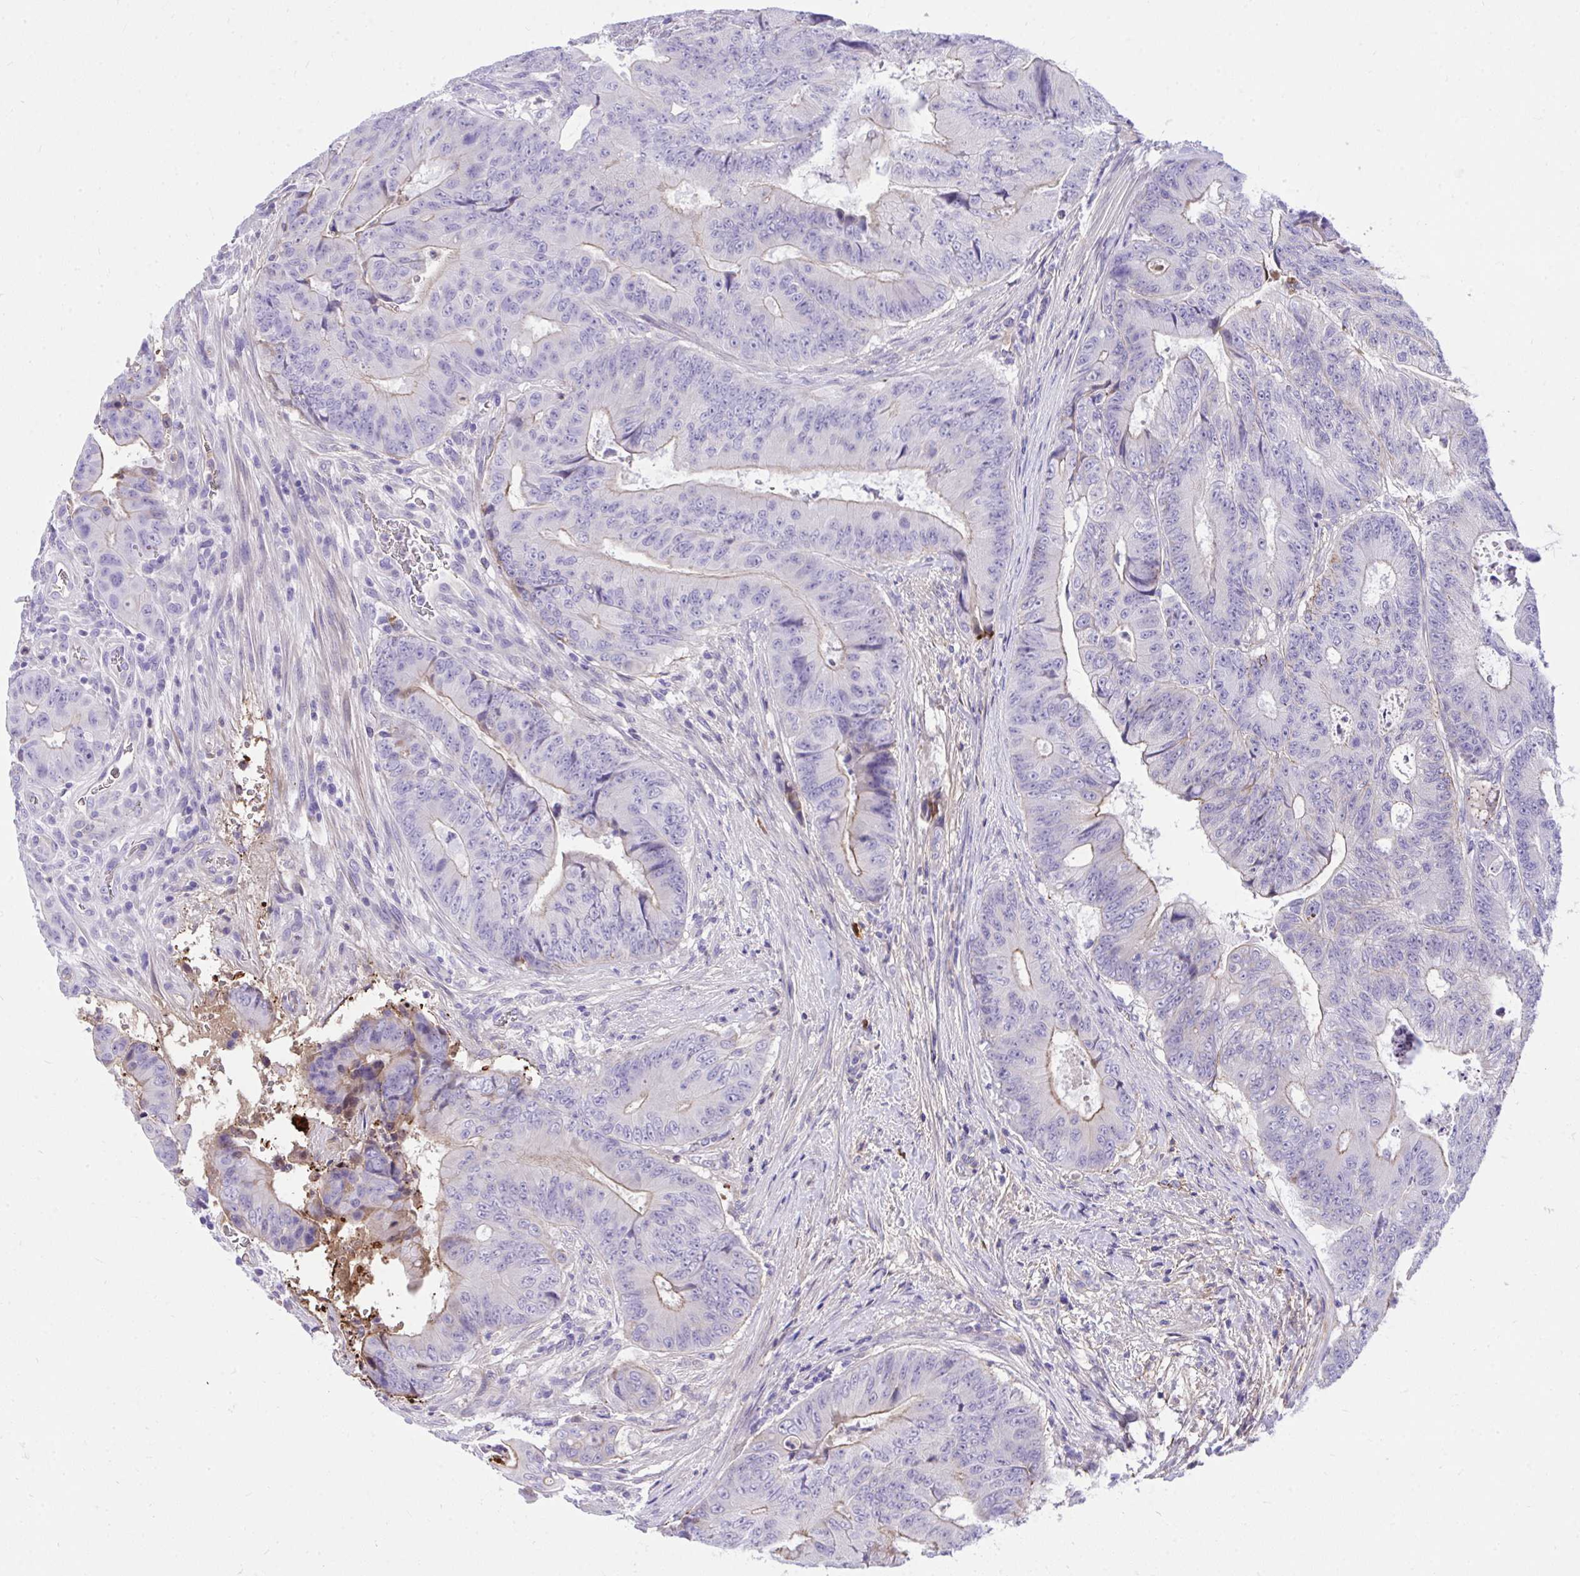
{"staining": {"intensity": "negative", "quantity": "none", "location": "none"}, "tissue": "colorectal cancer", "cell_type": "Tumor cells", "image_type": "cancer", "snomed": [{"axis": "morphology", "description": "Adenocarcinoma, NOS"}, {"axis": "topography", "description": "Colon"}], "caption": "Tumor cells are negative for brown protein staining in colorectal cancer. The staining is performed using DAB (3,3'-diaminobenzidine) brown chromogen with nuclei counter-stained in using hematoxylin.", "gene": "HRG", "patient": {"sex": "female", "age": 48}}